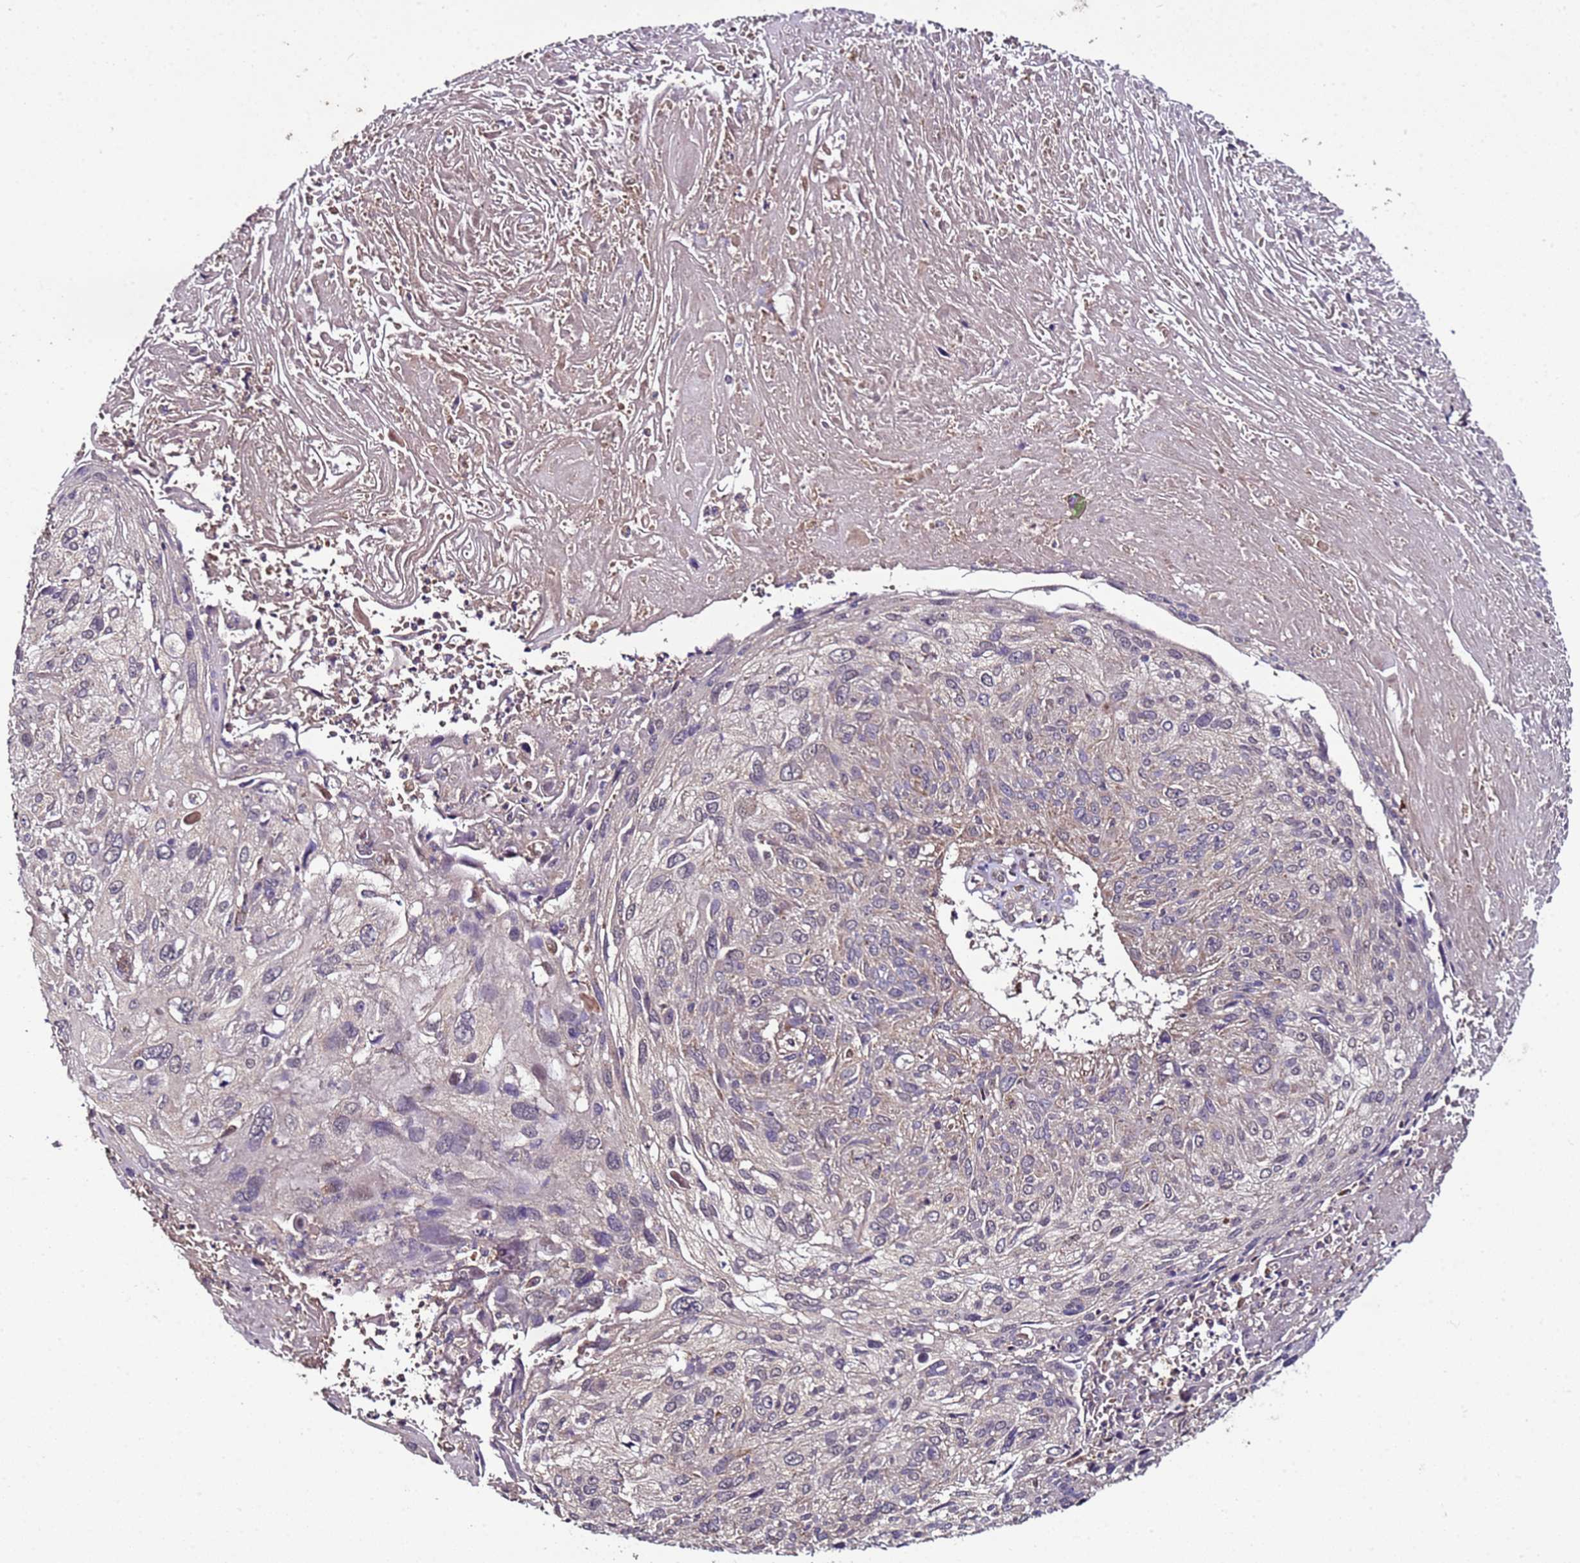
{"staining": {"intensity": "negative", "quantity": "none", "location": "none"}, "tissue": "cervical cancer", "cell_type": "Tumor cells", "image_type": "cancer", "snomed": [{"axis": "morphology", "description": "Squamous cell carcinoma, NOS"}, {"axis": "topography", "description": "Cervix"}], "caption": "This is an immunohistochemistry histopathology image of cervical squamous cell carcinoma. There is no positivity in tumor cells.", "gene": "HSPBAP1", "patient": {"sex": "female", "age": 51}}